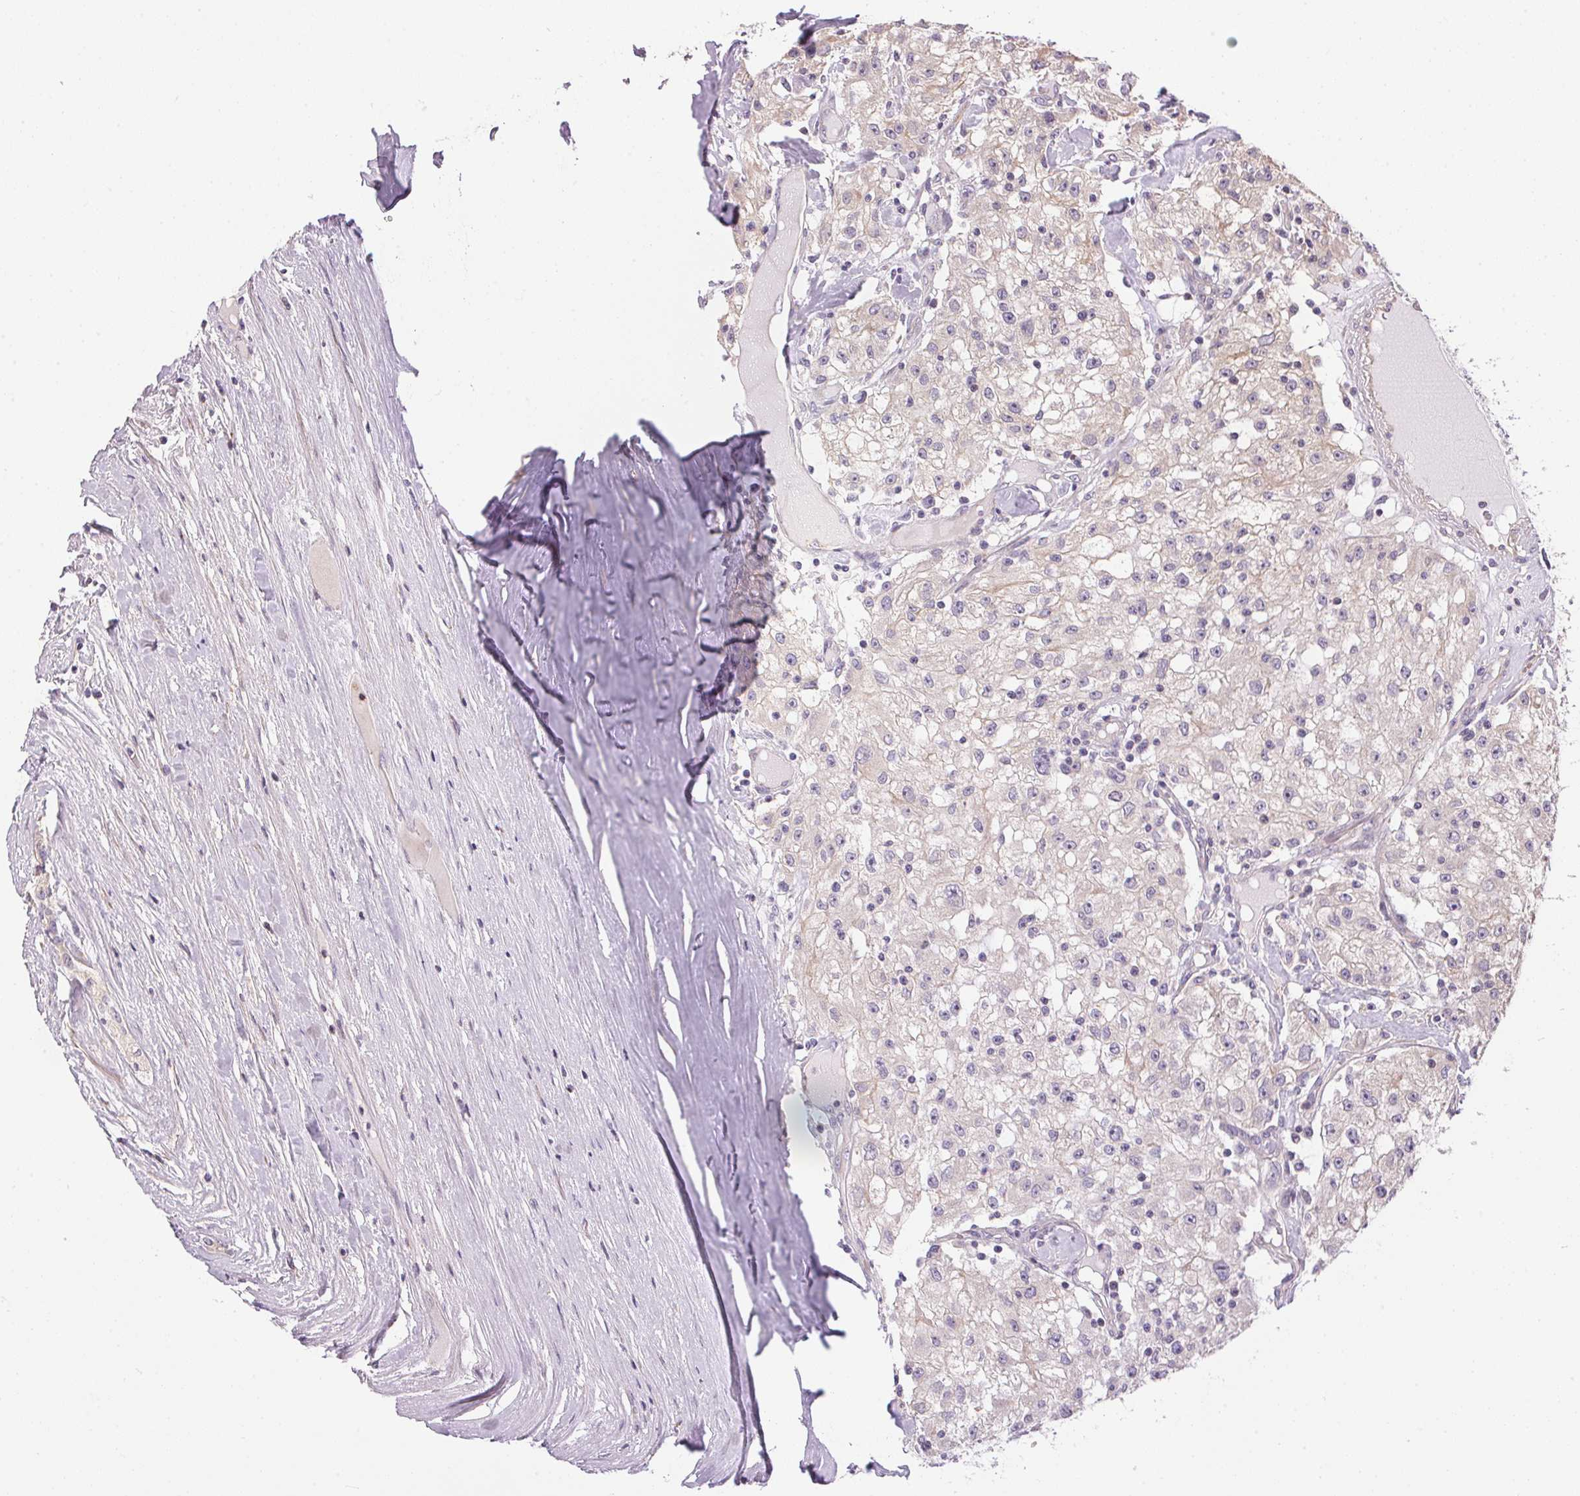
{"staining": {"intensity": "negative", "quantity": "none", "location": "none"}, "tissue": "renal cancer", "cell_type": "Tumor cells", "image_type": "cancer", "snomed": [{"axis": "morphology", "description": "Adenocarcinoma, NOS"}, {"axis": "topography", "description": "Kidney"}], "caption": "Tumor cells show no significant protein staining in adenocarcinoma (renal).", "gene": "UNC13B", "patient": {"sex": "female", "age": 67}}